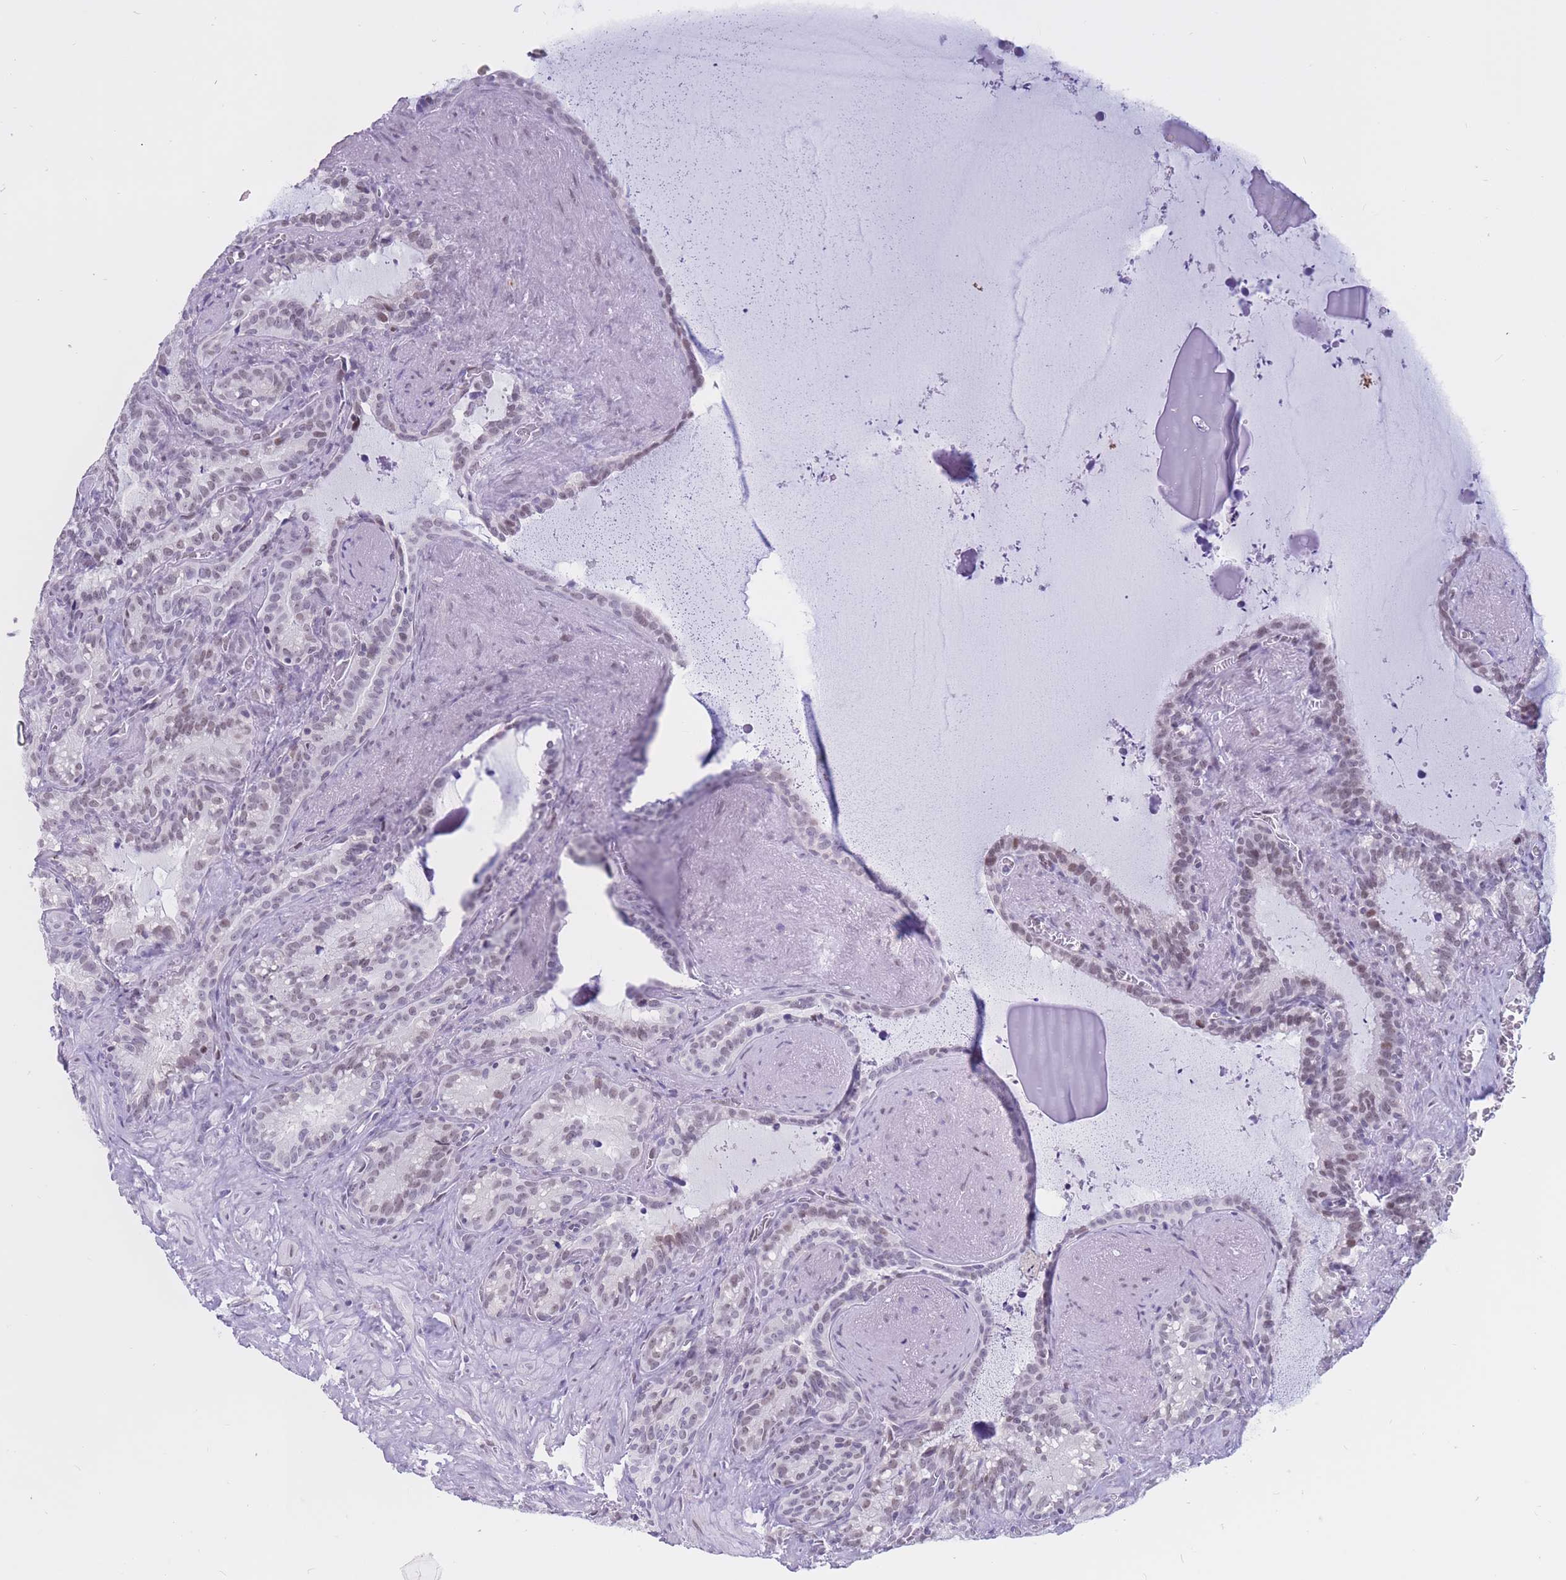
{"staining": {"intensity": "moderate", "quantity": "25%-75%", "location": "nuclear"}, "tissue": "seminal vesicle", "cell_type": "Glandular cells", "image_type": "normal", "snomed": [{"axis": "morphology", "description": "Normal tissue, NOS"}, {"axis": "topography", "description": "Prostate"}, {"axis": "topography", "description": "Seminal veicle"}], "caption": "High-magnification brightfield microscopy of unremarkable seminal vesicle stained with DAB (3,3'-diaminobenzidine) (brown) and counterstained with hematoxylin (blue). glandular cells exhibit moderate nuclear expression is seen in about25%-75% of cells.", "gene": "NASP", "patient": {"sex": "male", "age": 58}}